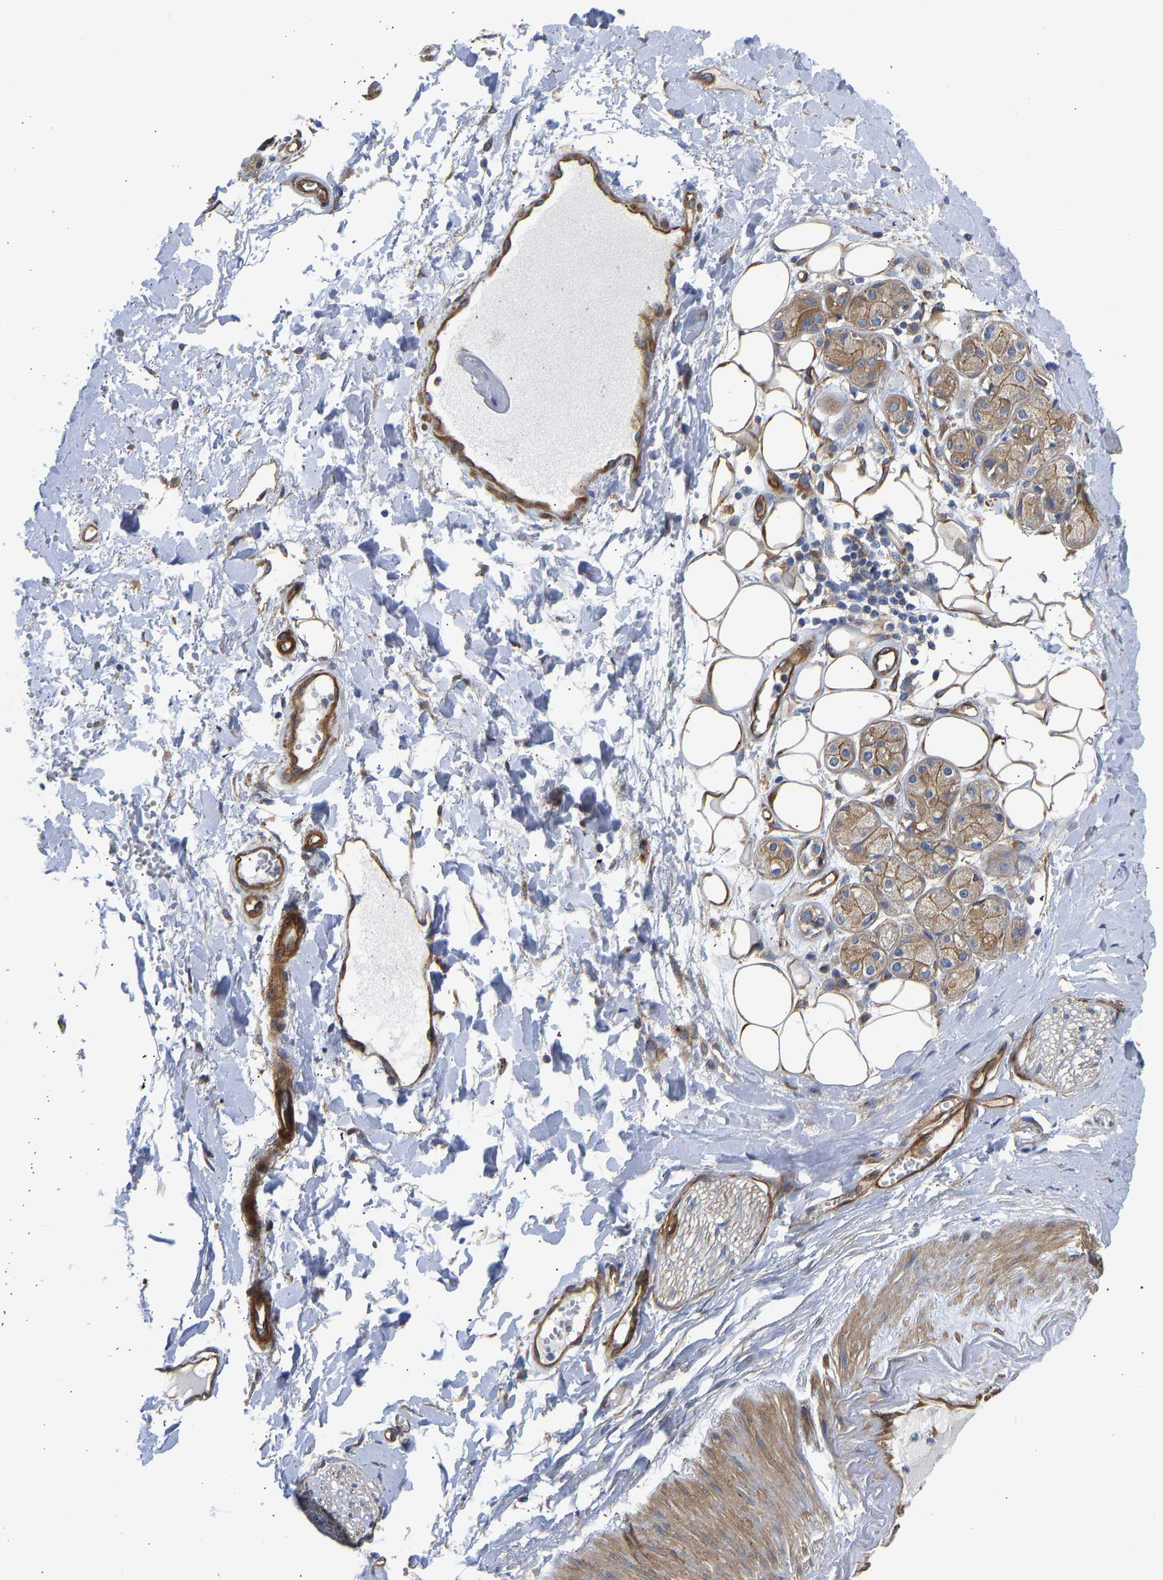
{"staining": {"intensity": "strong", "quantity": ">75%", "location": "cytoplasmic/membranous"}, "tissue": "adipose tissue", "cell_type": "Adipocytes", "image_type": "normal", "snomed": [{"axis": "morphology", "description": "Normal tissue, NOS"}, {"axis": "morphology", "description": "Inflammation, NOS"}, {"axis": "topography", "description": "Salivary gland"}, {"axis": "topography", "description": "Peripheral nerve tissue"}], "caption": "Immunohistochemistry (IHC) (DAB (3,3'-diaminobenzidine)) staining of normal adipose tissue displays strong cytoplasmic/membranous protein positivity in about >75% of adipocytes. Using DAB (brown) and hematoxylin (blue) stains, captured at high magnification using brightfield microscopy.", "gene": "MYO1C", "patient": {"sex": "female", "age": 75}}